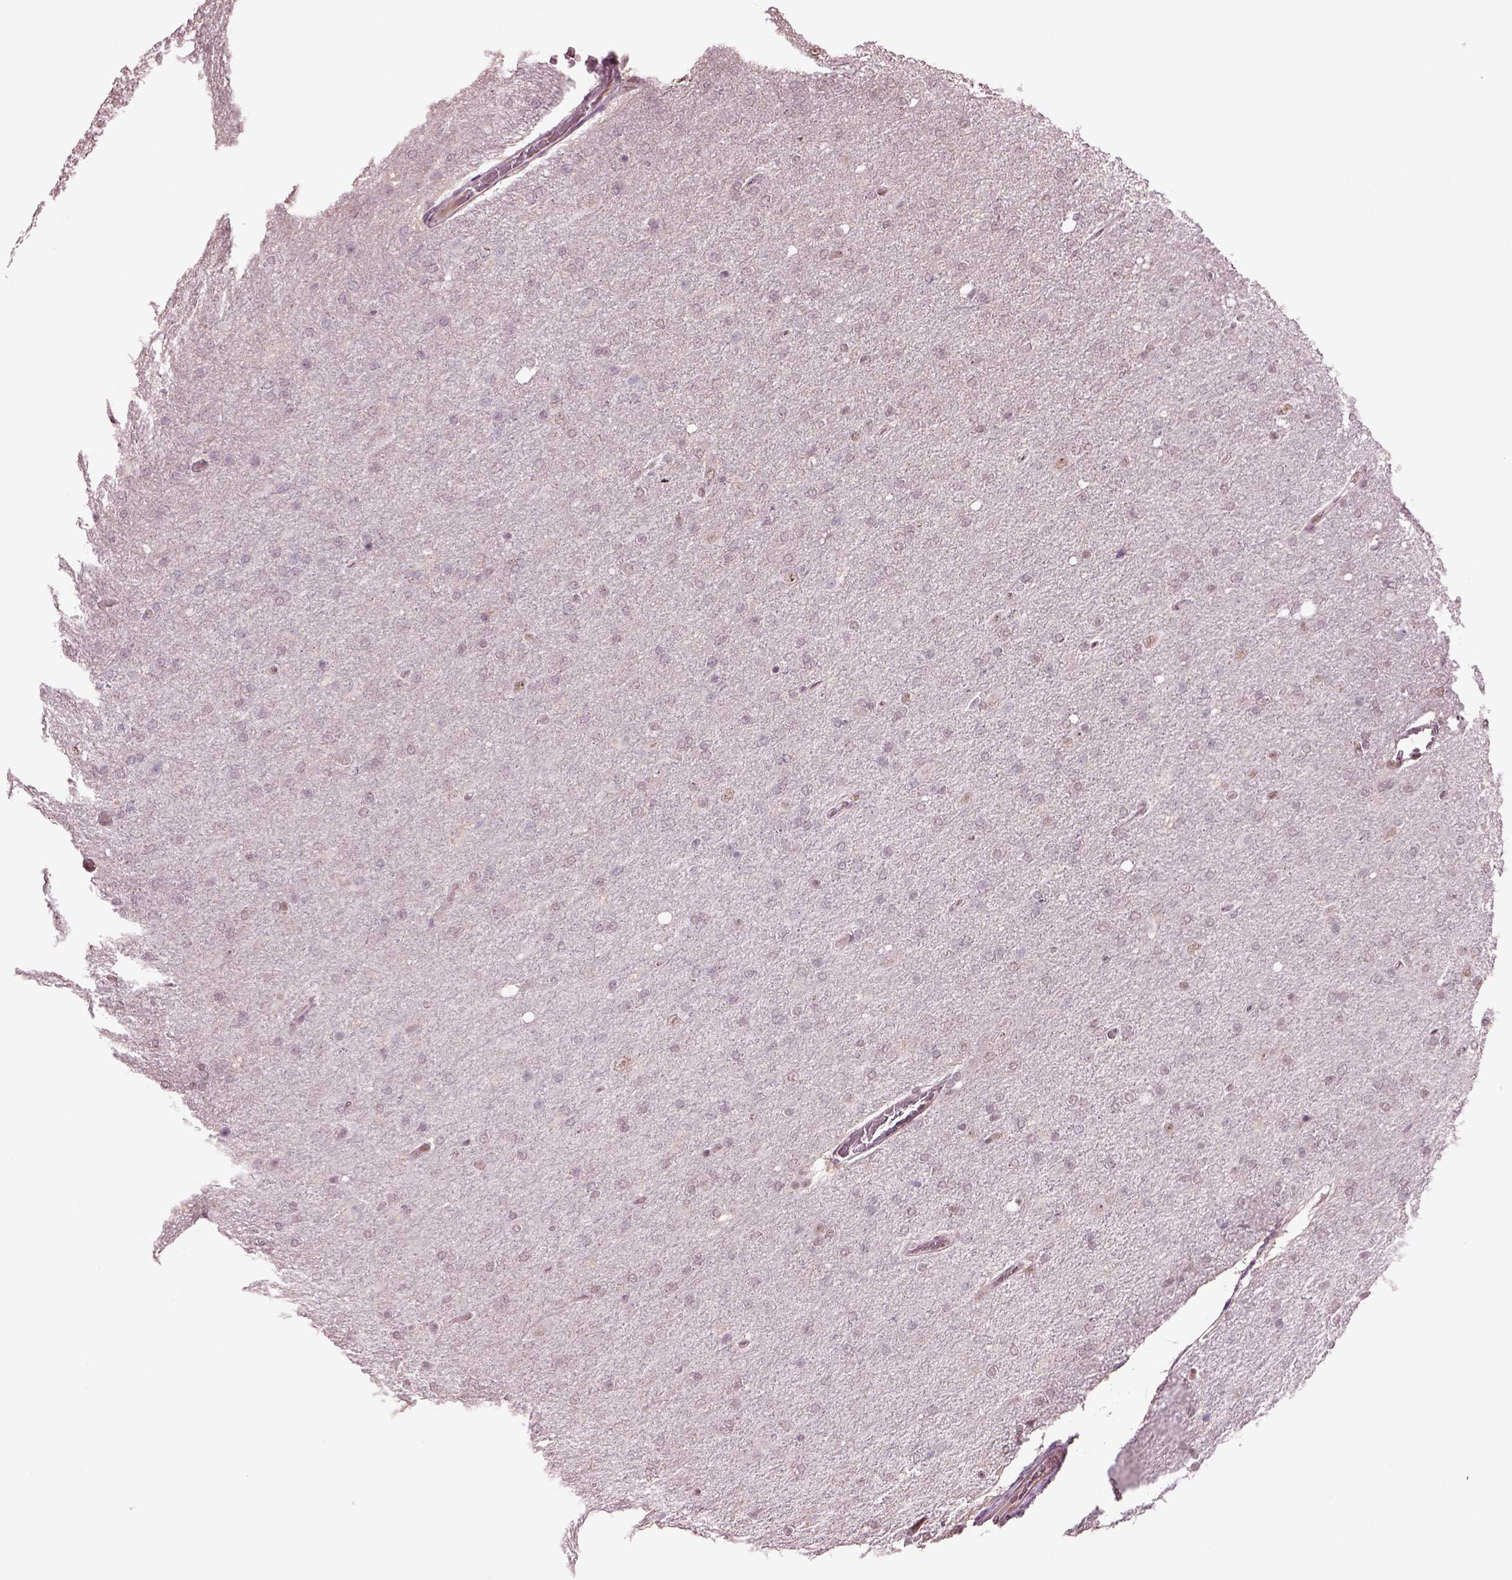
{"staining": {"intensity": "moderate", "quantity": "25%-75%", "location": "nuclear"}, "tissue": "glioma", "cell_type": "Tumor cells", "image_type": "cancer", "snomed": [{"axis": "morphology", "description": "Glioma, malignant, High grade"}, {"axis": "topography", "description": "Cerebral cortex"}], "caption": "A brown stain labels moderate nuclear expression of a protein in human glioma tumor cells.", "gene": "SEPHS1", "patient": {"sex": "male", "age": 70}}